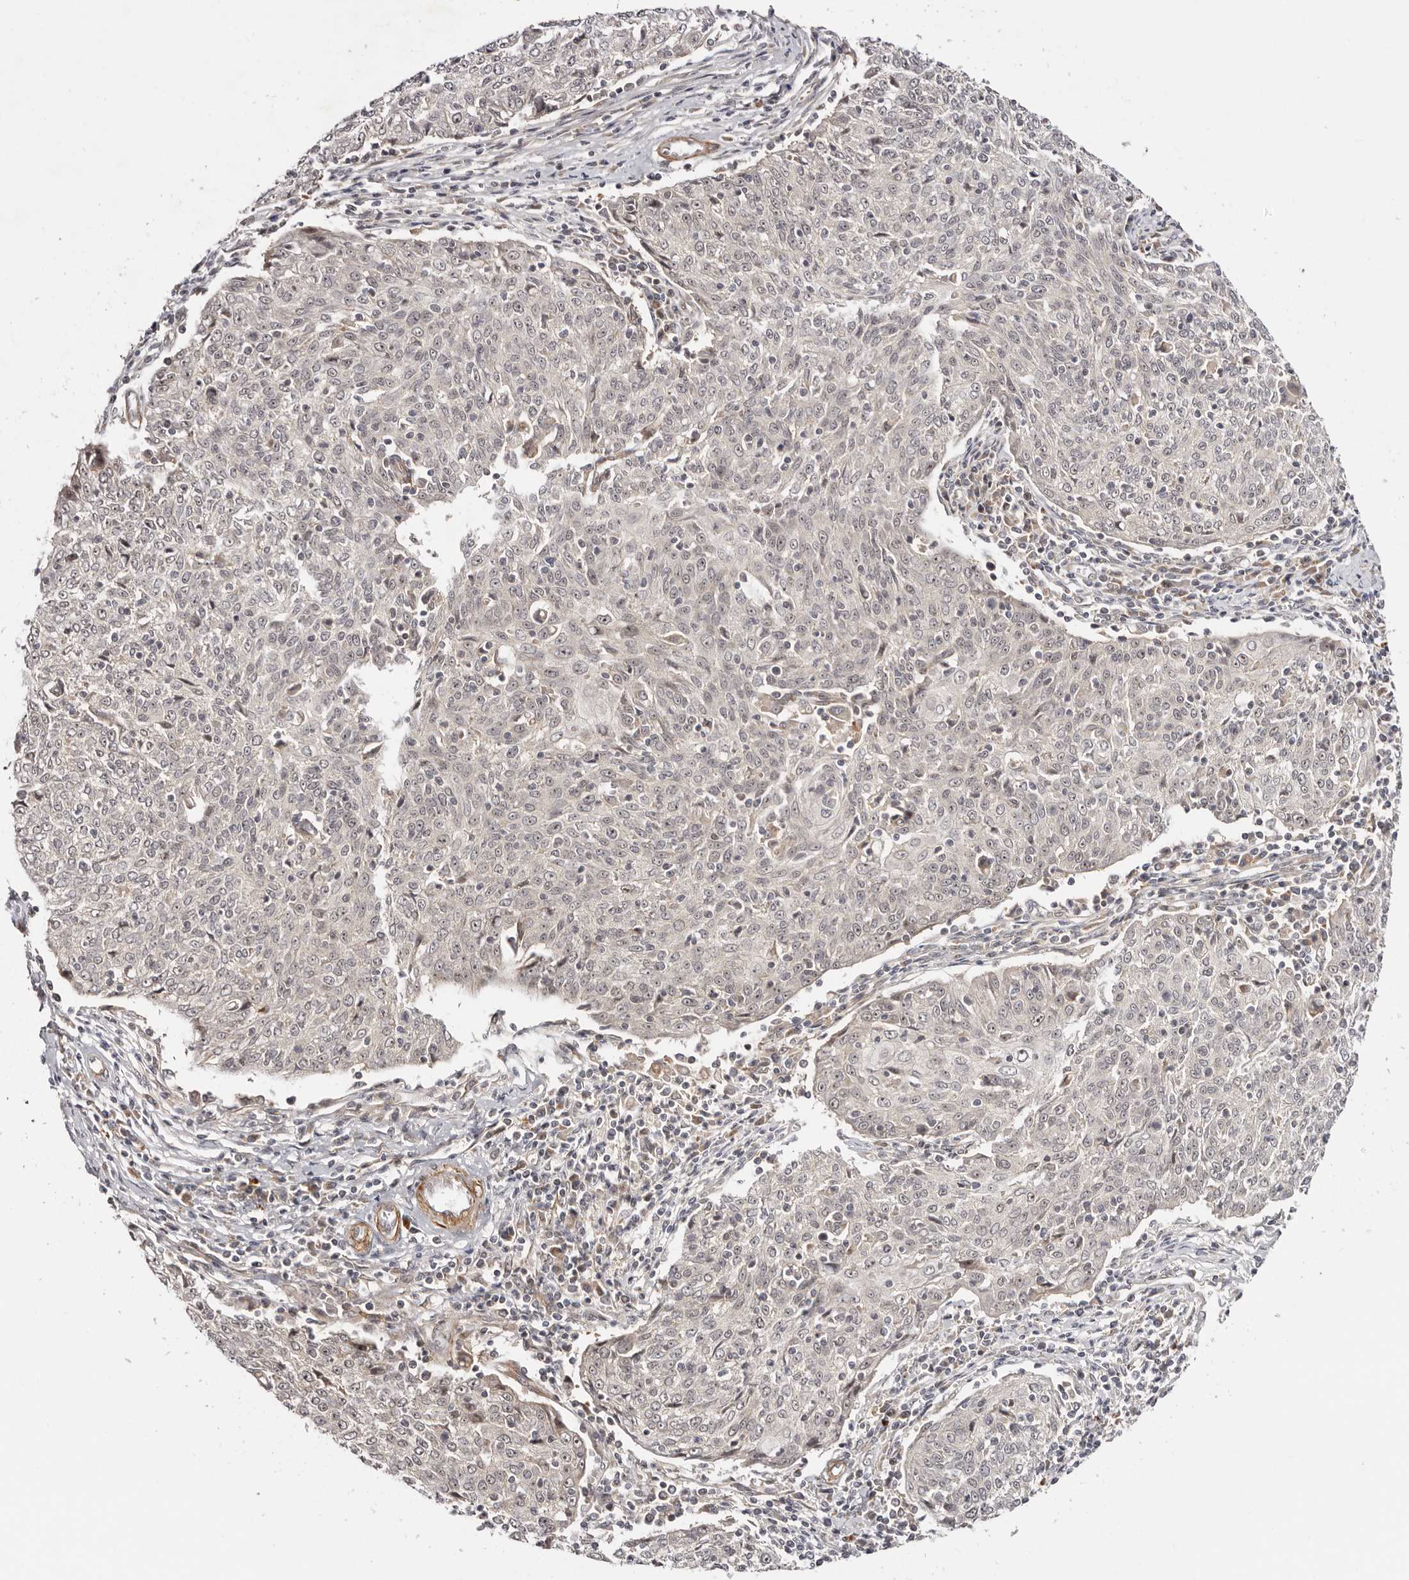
{"staining": {"intensity": "negative", "quantity": "none", "location": "none"}, "tissue": "cervical cancer", "cell_type": "Tumor cells", "image_type": "cancer", "snomed": [{"axis": "morphology", "description": "Squamous cell carcinoma, NOS"}, {"axis": "topography", "description": "Cervix"}], "caption": "Image shows no protein staining in tumor cells of cervical cancer (squamous cell carcinoma) tissue.", "gene": "MICAL2", "patient": {"sex": "female", "age": 48}}